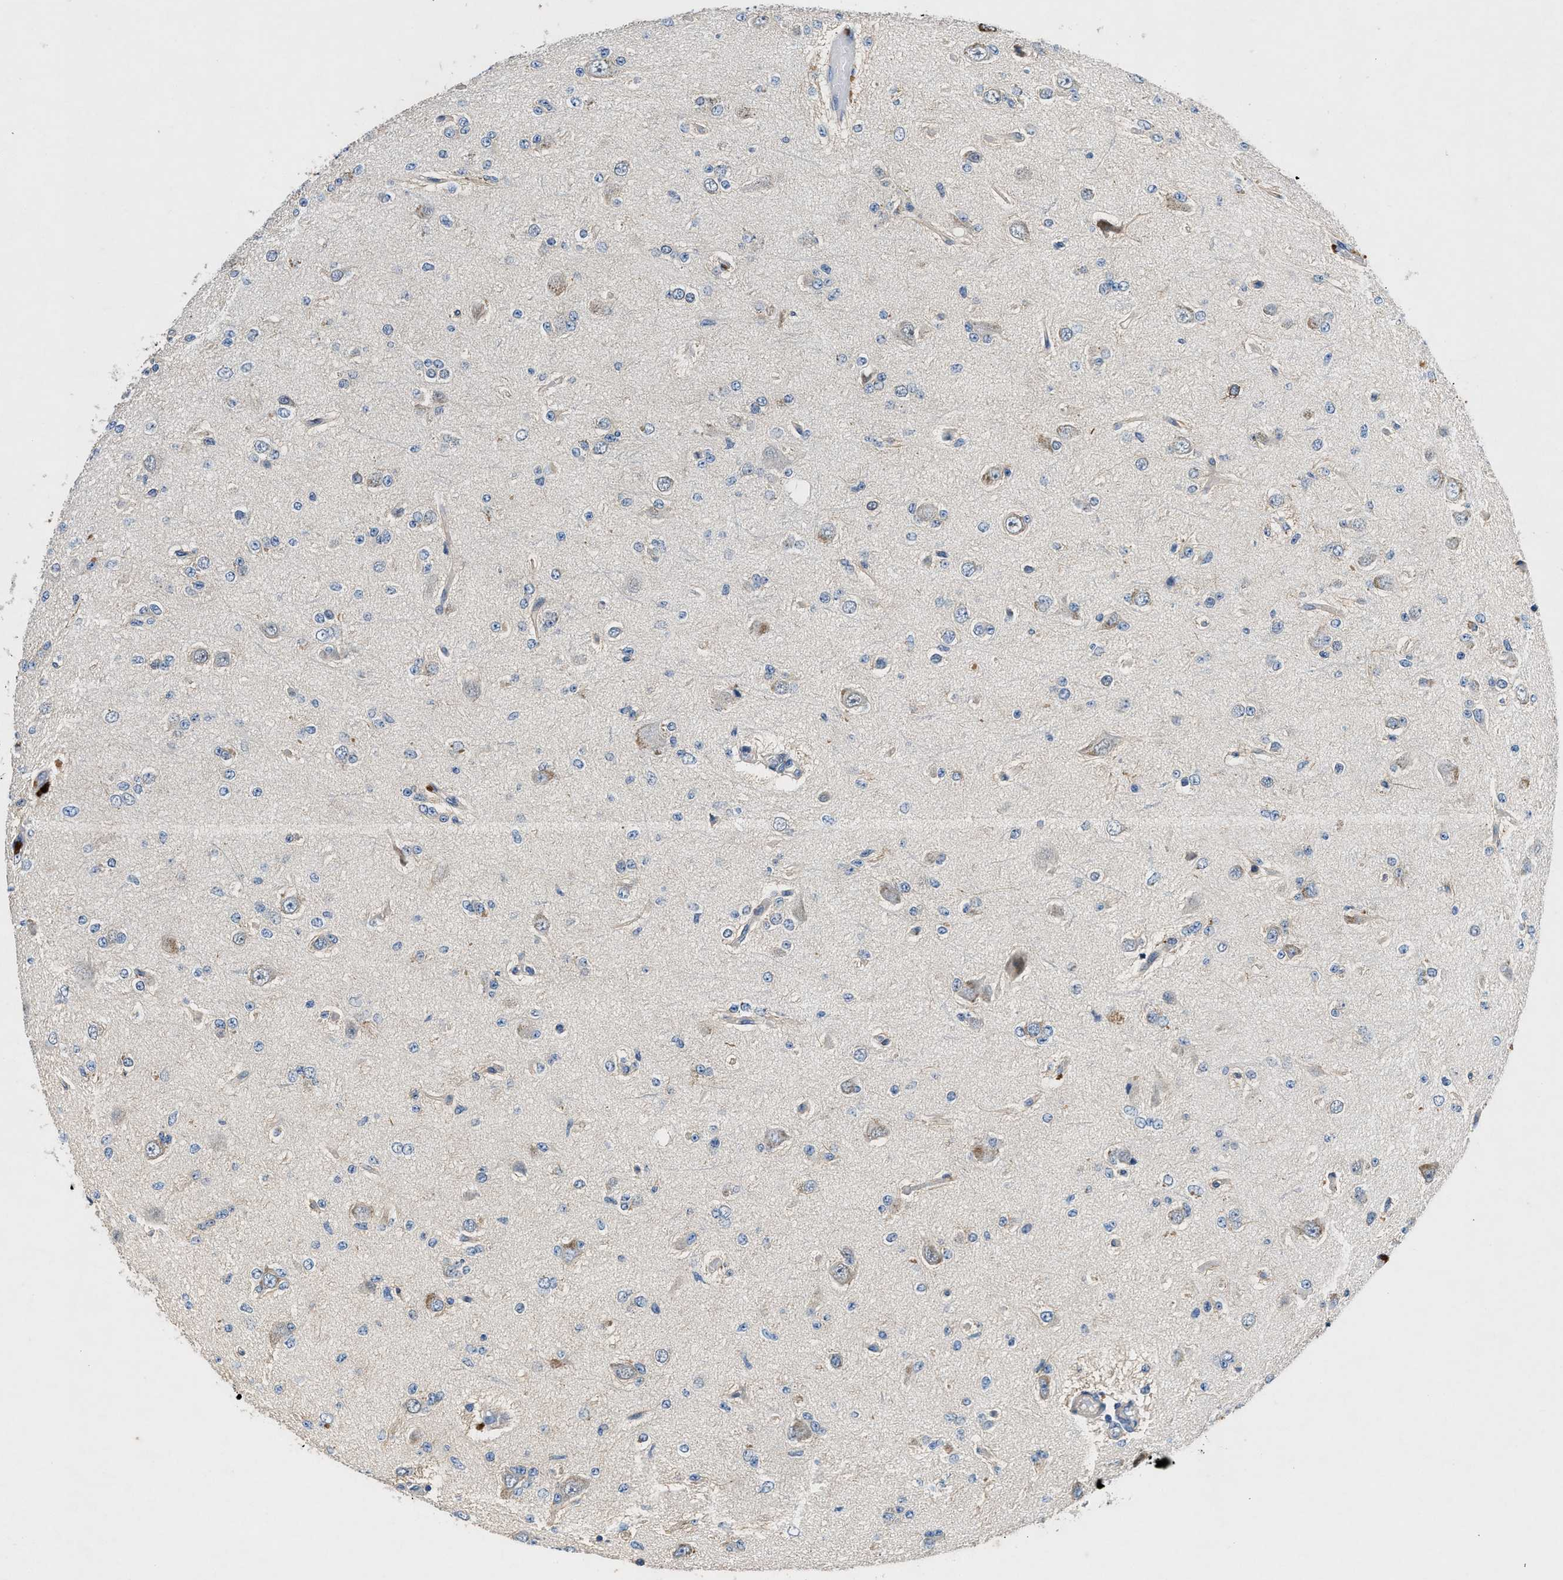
{"staining": {"intensity": "negative", "quantity": "none", "location": "none"}, "tissue": "glioma", "cell_type": "Tumor cells", "image_type": "cancer", "snomed": [{"axis": "morphology", "description": "Glioma, malignant, Low grade"}, {"axis": "topography", "description": "Brain"}], "caption": "A photomicrograph of low-grade glioma (malignant) stained for a protein displays no brown staining in tumor cells. (Stains: DAB immunohistochemistry (IHC) with hematoxylin counter stain, Microscopy: brightfield microscopy at high magnification).", "gene": "COPS2", "patient": {"sex": "male", "age": 38}}